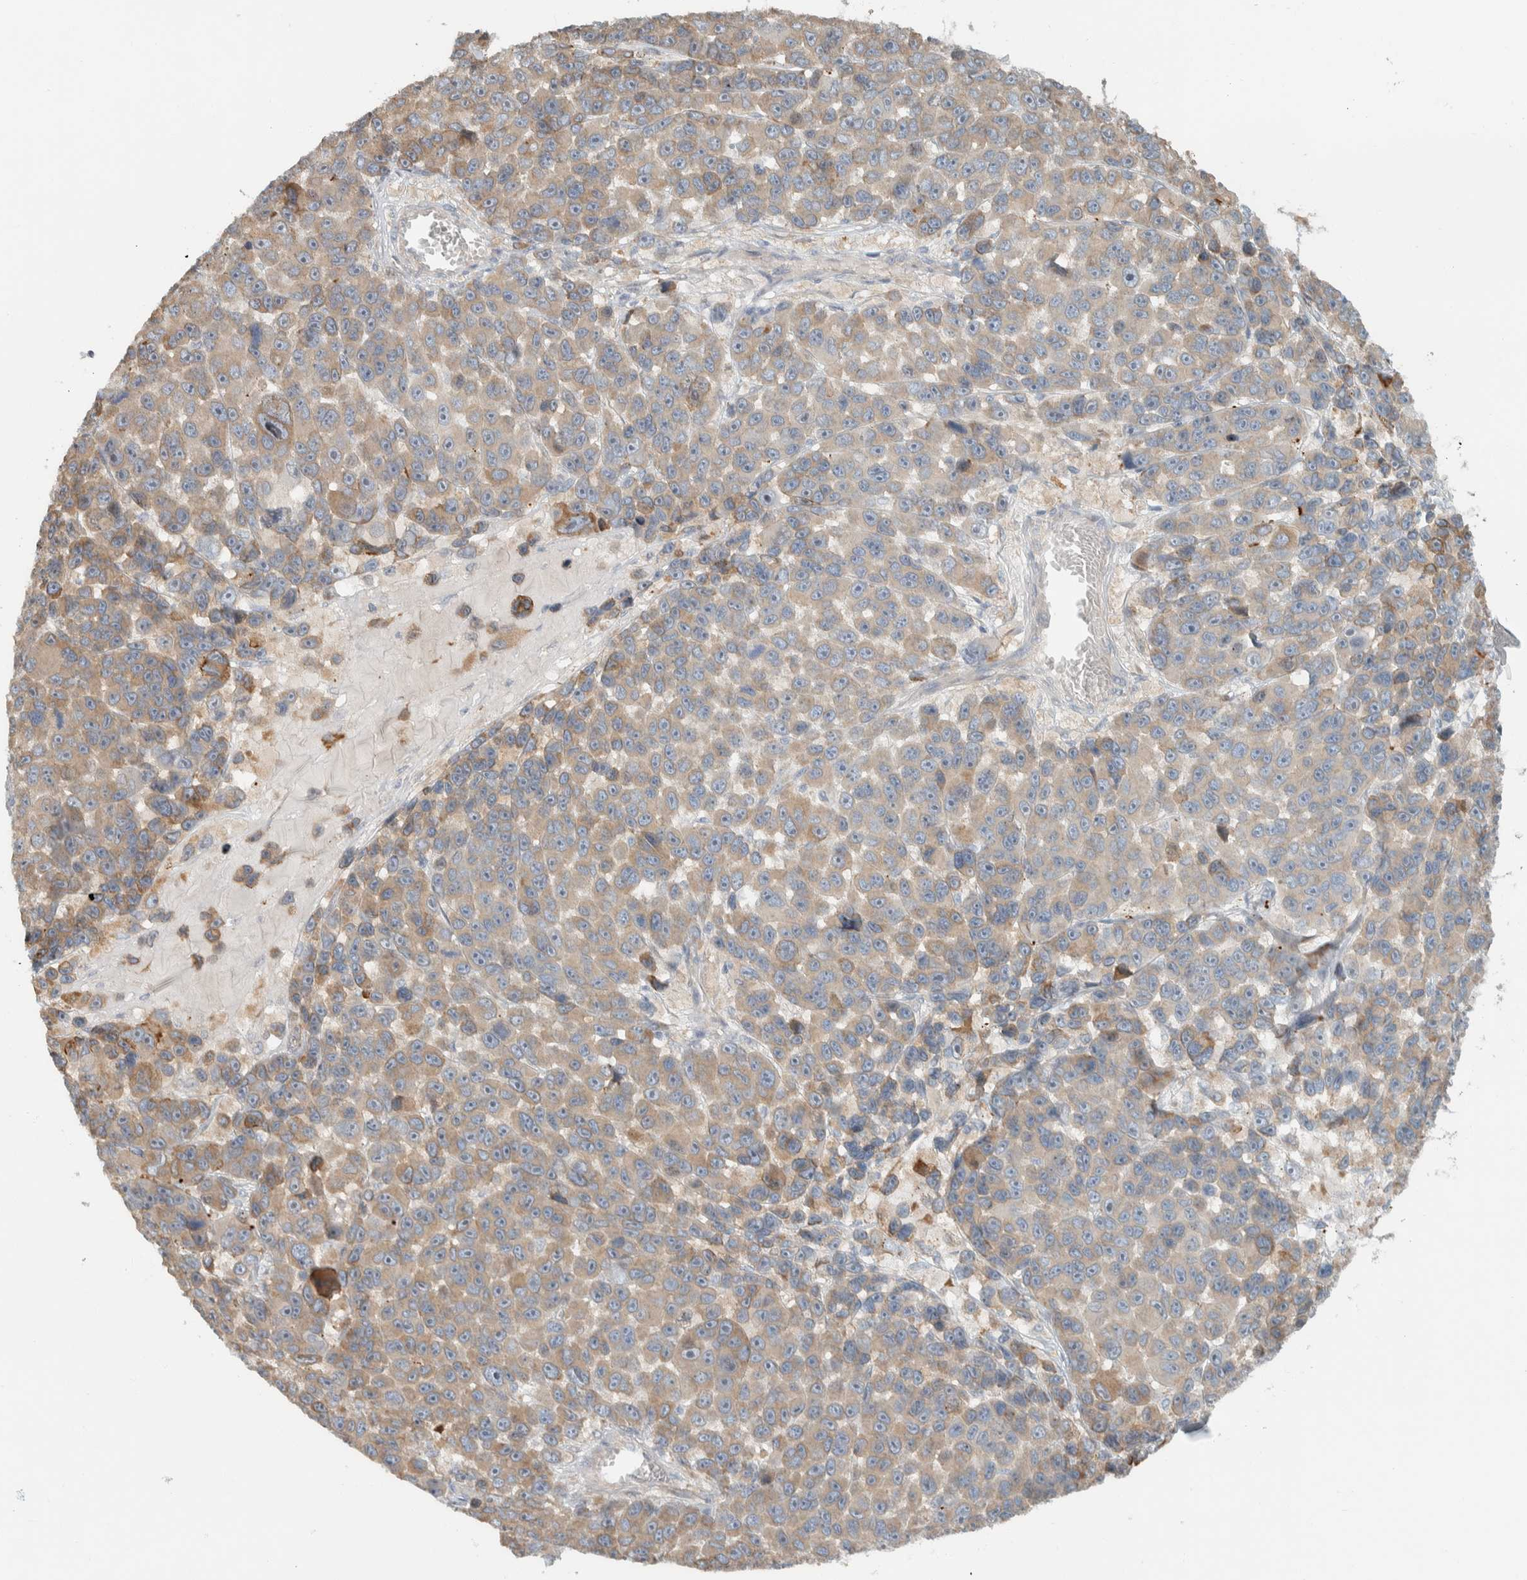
{"staining": {"intensity": "weak", "quantity": ">75%", "location": "cytoplasmic/membranous"}, "tissue": "melanoma", "cell_type": "Tumor cells", "image_type": "cancer", "snomed": [{"axis": "morphology", "description": "Malignant melanoma, NOS"}, {"axis": "topography", "description": "Skin"}], "caption": "A histopathology image of human malignant melanoma stained for a protein shows weak cytoplasmic/membranous brown staining in tumor cells.", "gene": "HGS", "patient": {"sex": "male", "age": 53}}